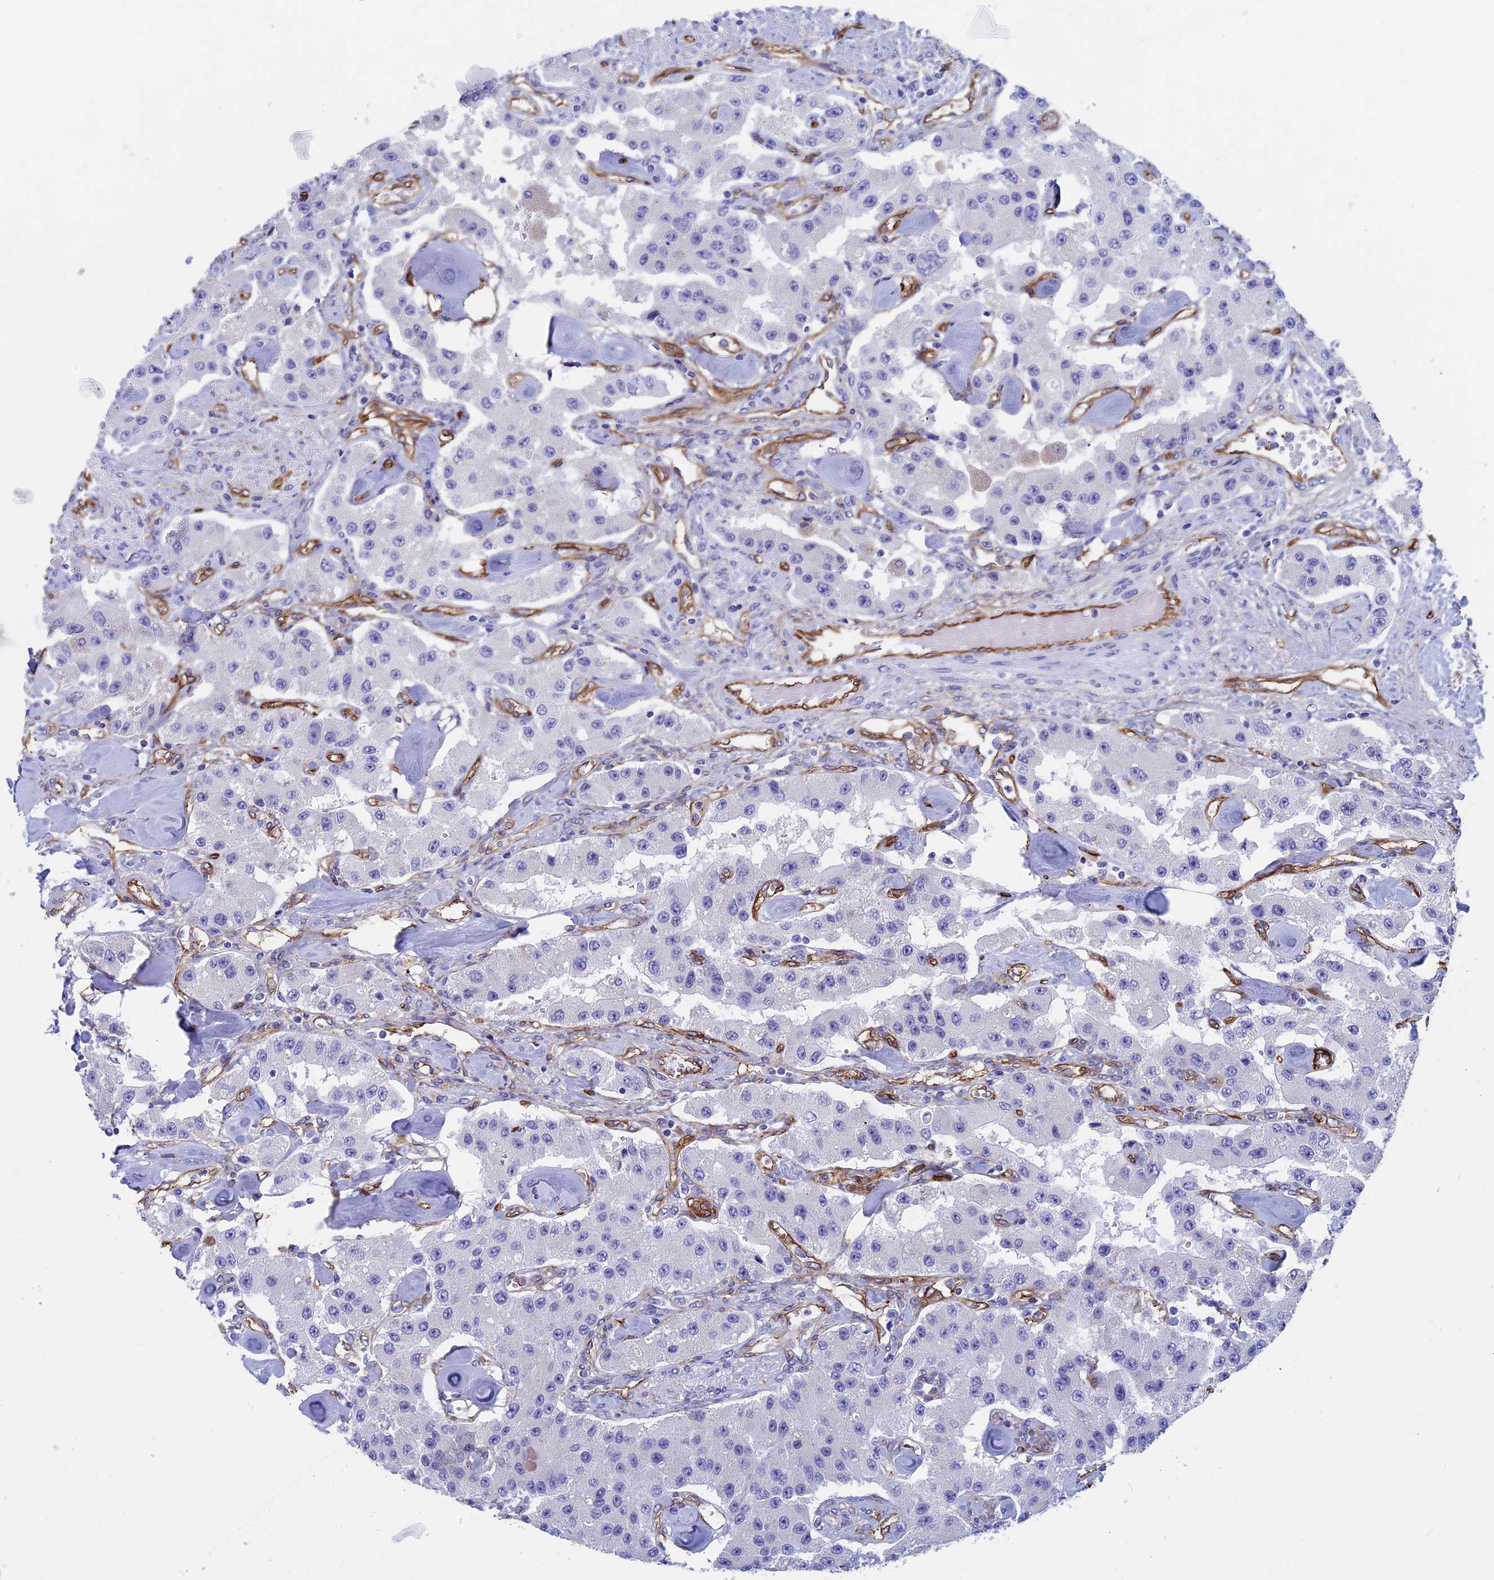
{"staining": {"intensity": "negative", "quantity": "none", "location": "none"}, "tissue": "carcinoid", "cell_type": "Tumor cells", "image_type": "cancer", "snomed": [{"axis": "morphology", "description": "Carcinoid, malignant, NOS"}, {"axis": "topography", "description": "Pancreas"}], "caption": "Tumor cells show no significant protein positivity in carcinoid (malignant).", "gene": "INSYN1", "patient": {"sex": "male", "age": 41}}